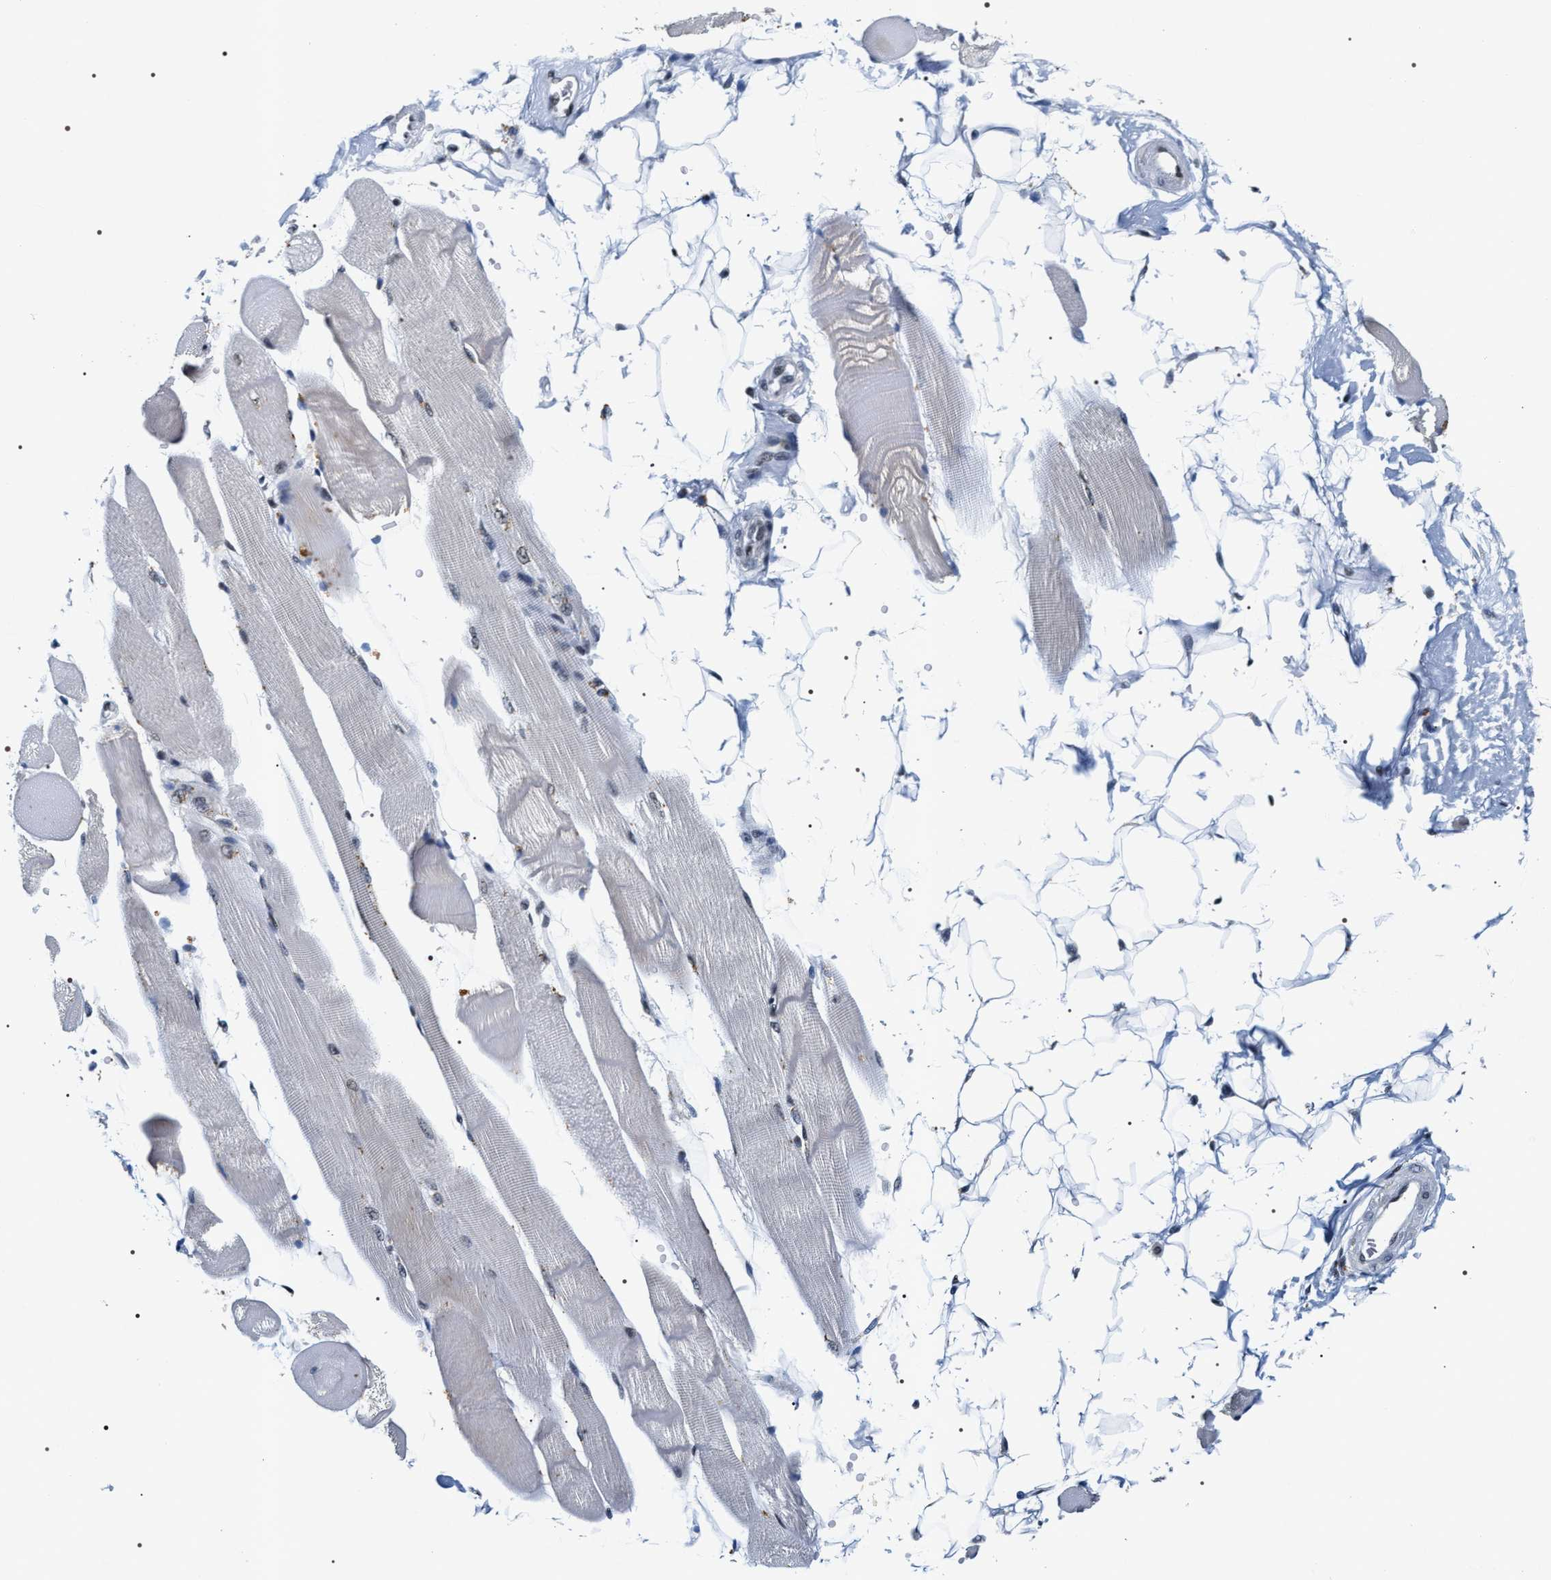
{"staining": {"intensity": "moderate", "quantity": "25%-75%", "location": "nuclear"}, "tissue": "skeletal muscle", "cell_type": "Myocytes", "image_type": "normal", "snomed": [{"axis": "morphology", "description": "Normal tissue, NOS"}, {"axis": "topography", "description": "Skeletal muscle"}, {"axis": "topography", "description": "Peripheral nerve tissue"}], "caption": "A brown stain labels moderate nuclear expression of a protein in myocytes of normal human skeletal muscle. (brown staining indicates protein expression, while blue staining denotes nuclei).", "gene": "C7orf25", "patient": {"sex": "female", "age": 84}}